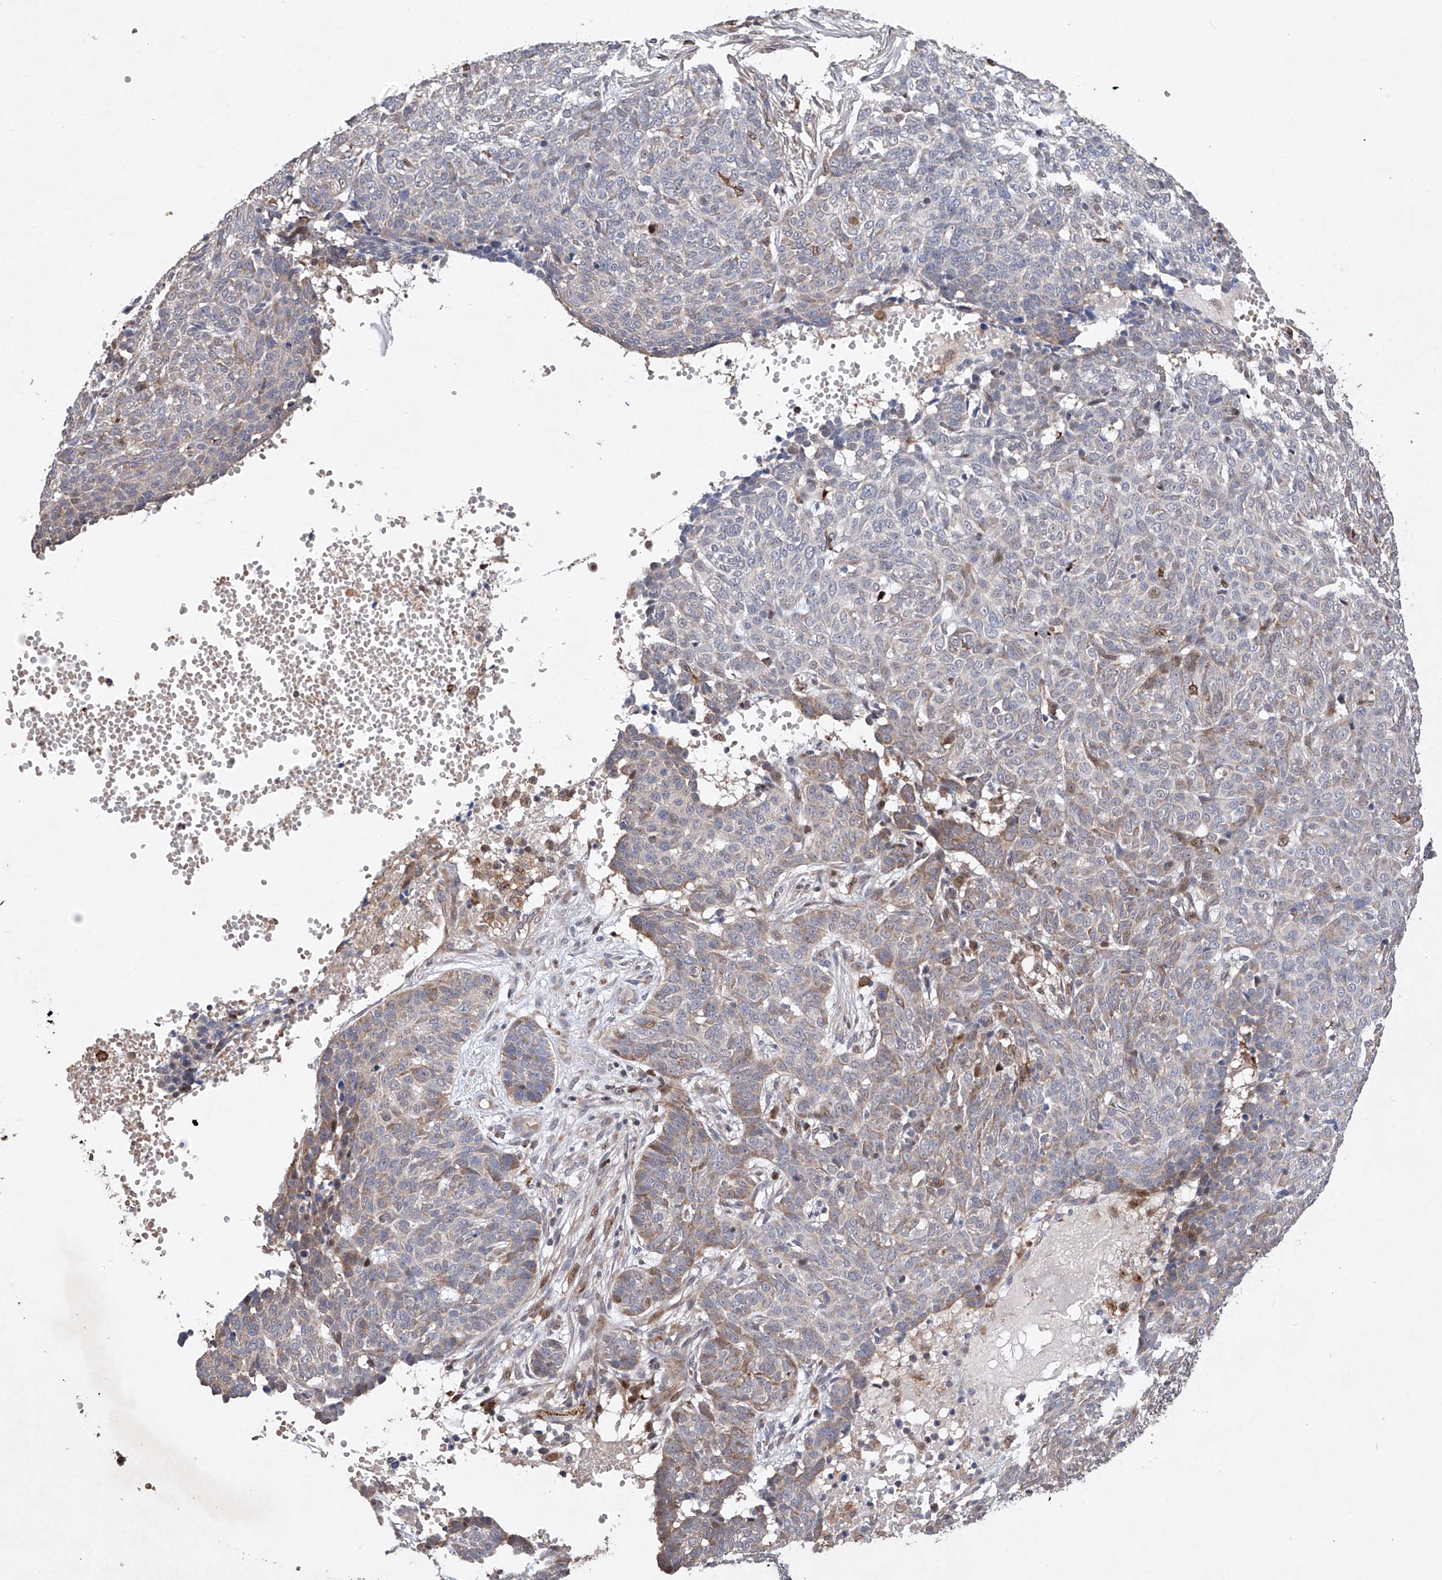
{"staining": {"intensity": "weak", "quantity": "<25%", "location": "cytoplasmic/membranous"}, "tissue": "skin cancer", "cell_type": "Tumor cells", "image_type": "cancer", "snomed": [{"axis": "morphology", "description": "Basal cell carcinoma"}, {"axis": "topography", "description": "Skin"}], "caption": "The histopathology image demonstrates no staining of tumor cells in skin cancer (basal cell carcinoma).", "gene": "AFG1L", "patient": {"sex": "male", "age": 85}}